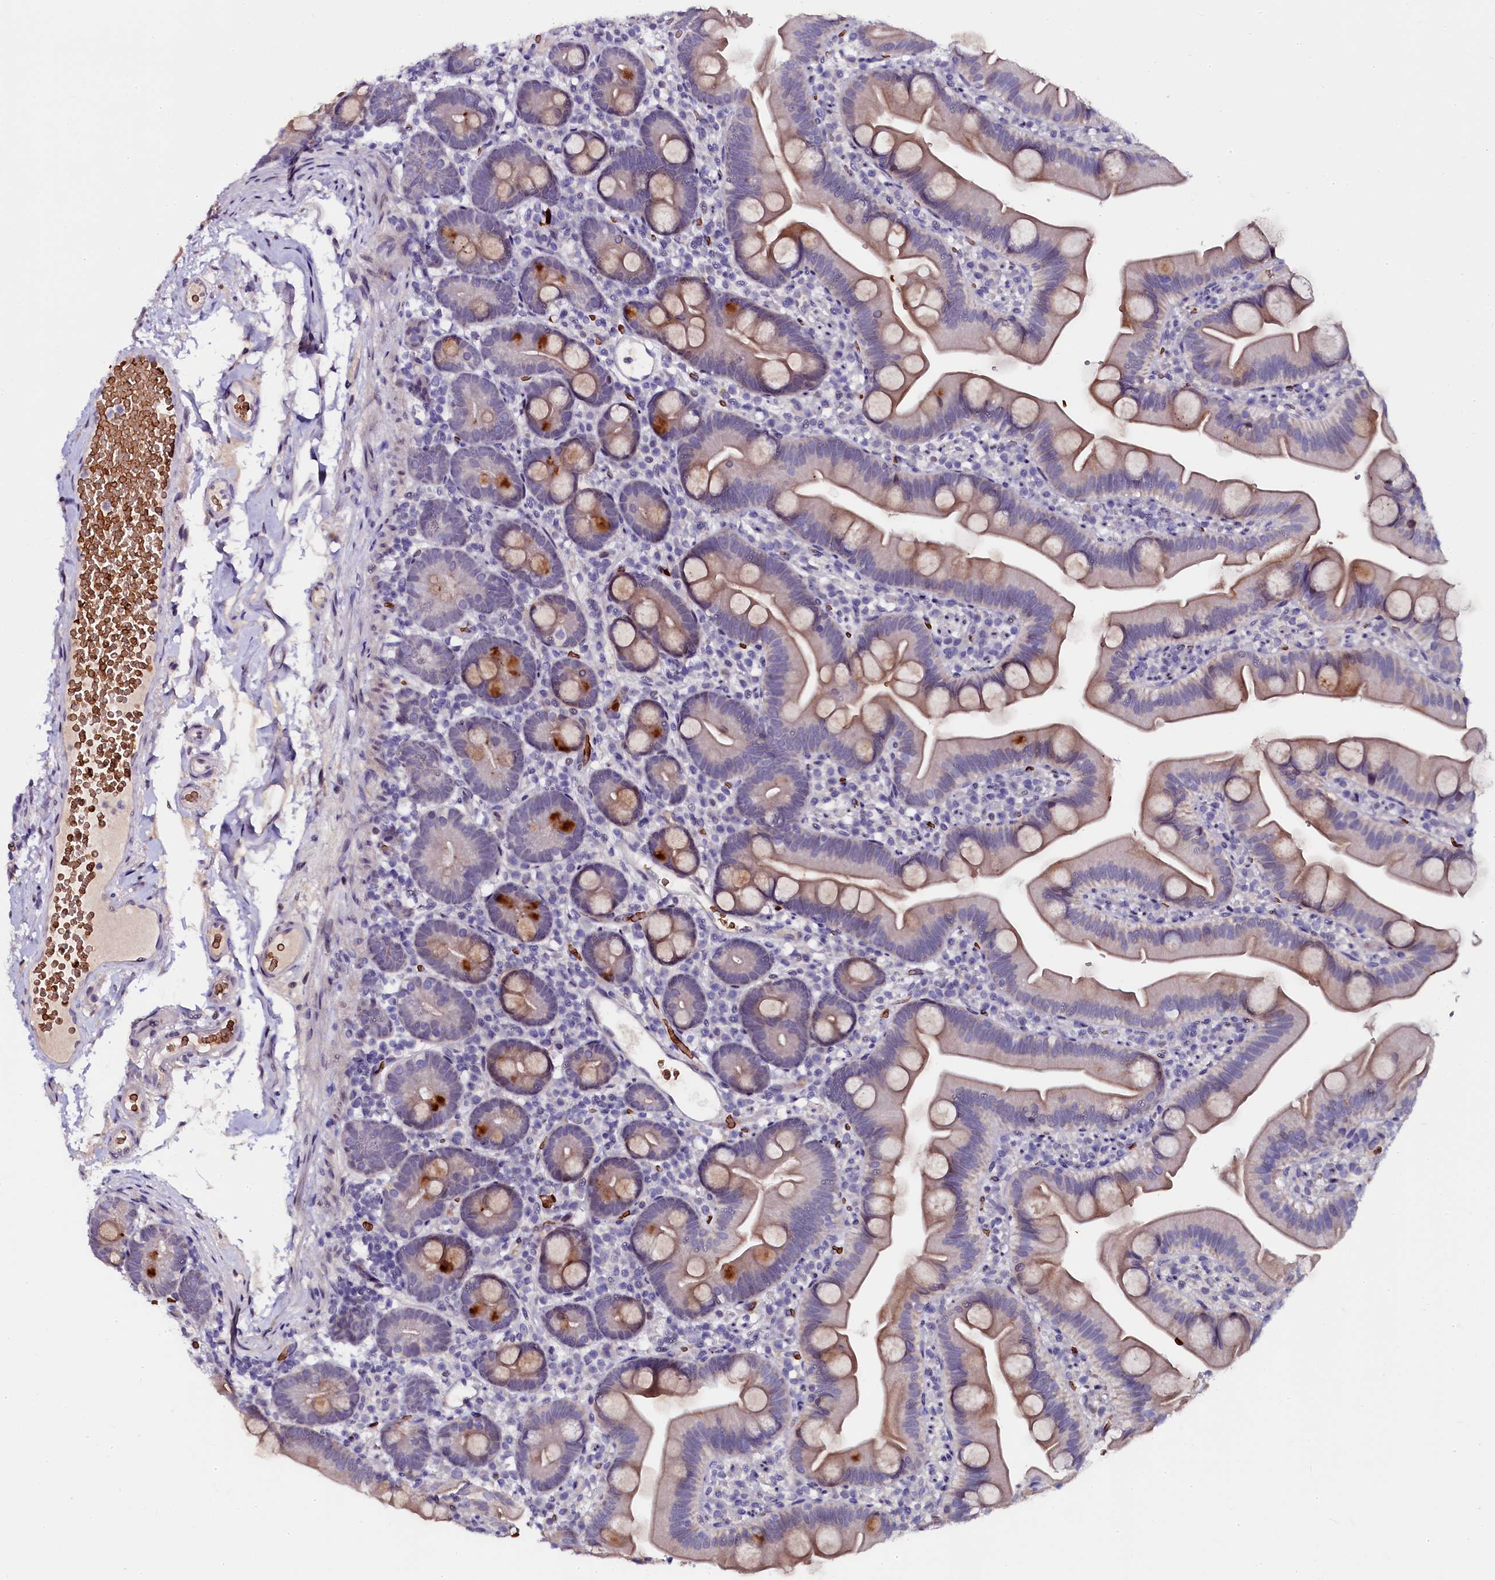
{"staining": {"intensity": "moderate", "quantity": "<25%", "location": "cytoplasmic/membranous"}, "tissue": "small intestine", "cell_type": "Glandular cells", "image_type": "normal", "snomed": [{"axis": "morphology", "description": "Normal tissue, NOS"}, {"axis": "topography", "description": "Small intestine"}], "caption": "Benign small intestine reveals moderate cytoplasmic/membranous staining in about <25% of glandular cells.", "gene": "CTDSPL2", "patient": {"sex": "female", "age": 68}}